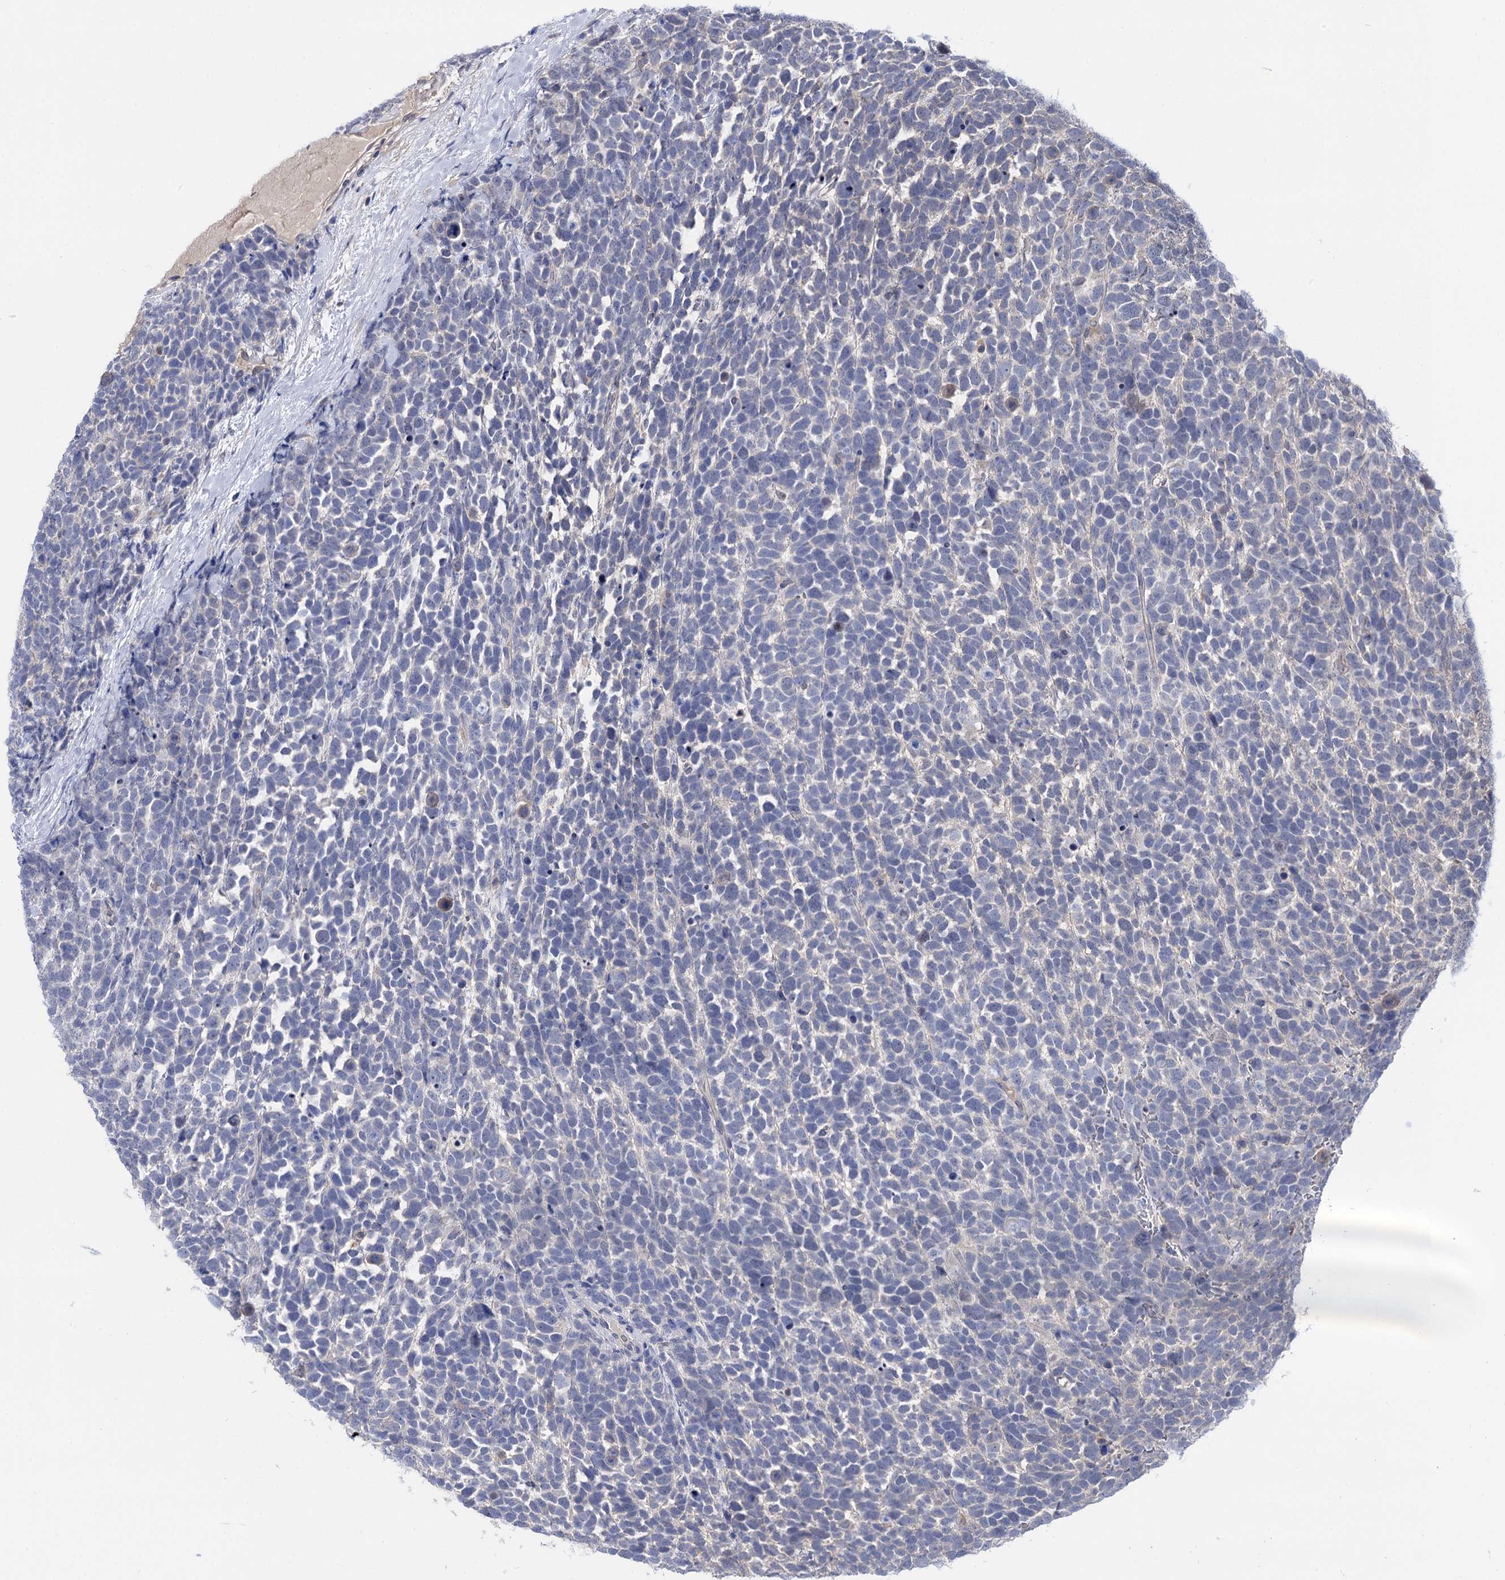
{"staining": {"intensity": "negative", "quantity": "none", "location": "none"}, "tissue": "urothelial cancer", "cell_type": "Tumor cells", "image_type": "cancer", "snomed": [{"axis": "morphology", "description": "Urothelial carcinoma, High grade"}, {"axis": "topography", "description": "Urinary bladder"}], "caption": "High magnification brightfield microscopy of urothelial cancer stained with DAB (brown) and counterstained with hematoxylin (blue): tumor cells show no significant expression.", "gene": "NEK10", "patient": {"sex": "female", "age": 82}}